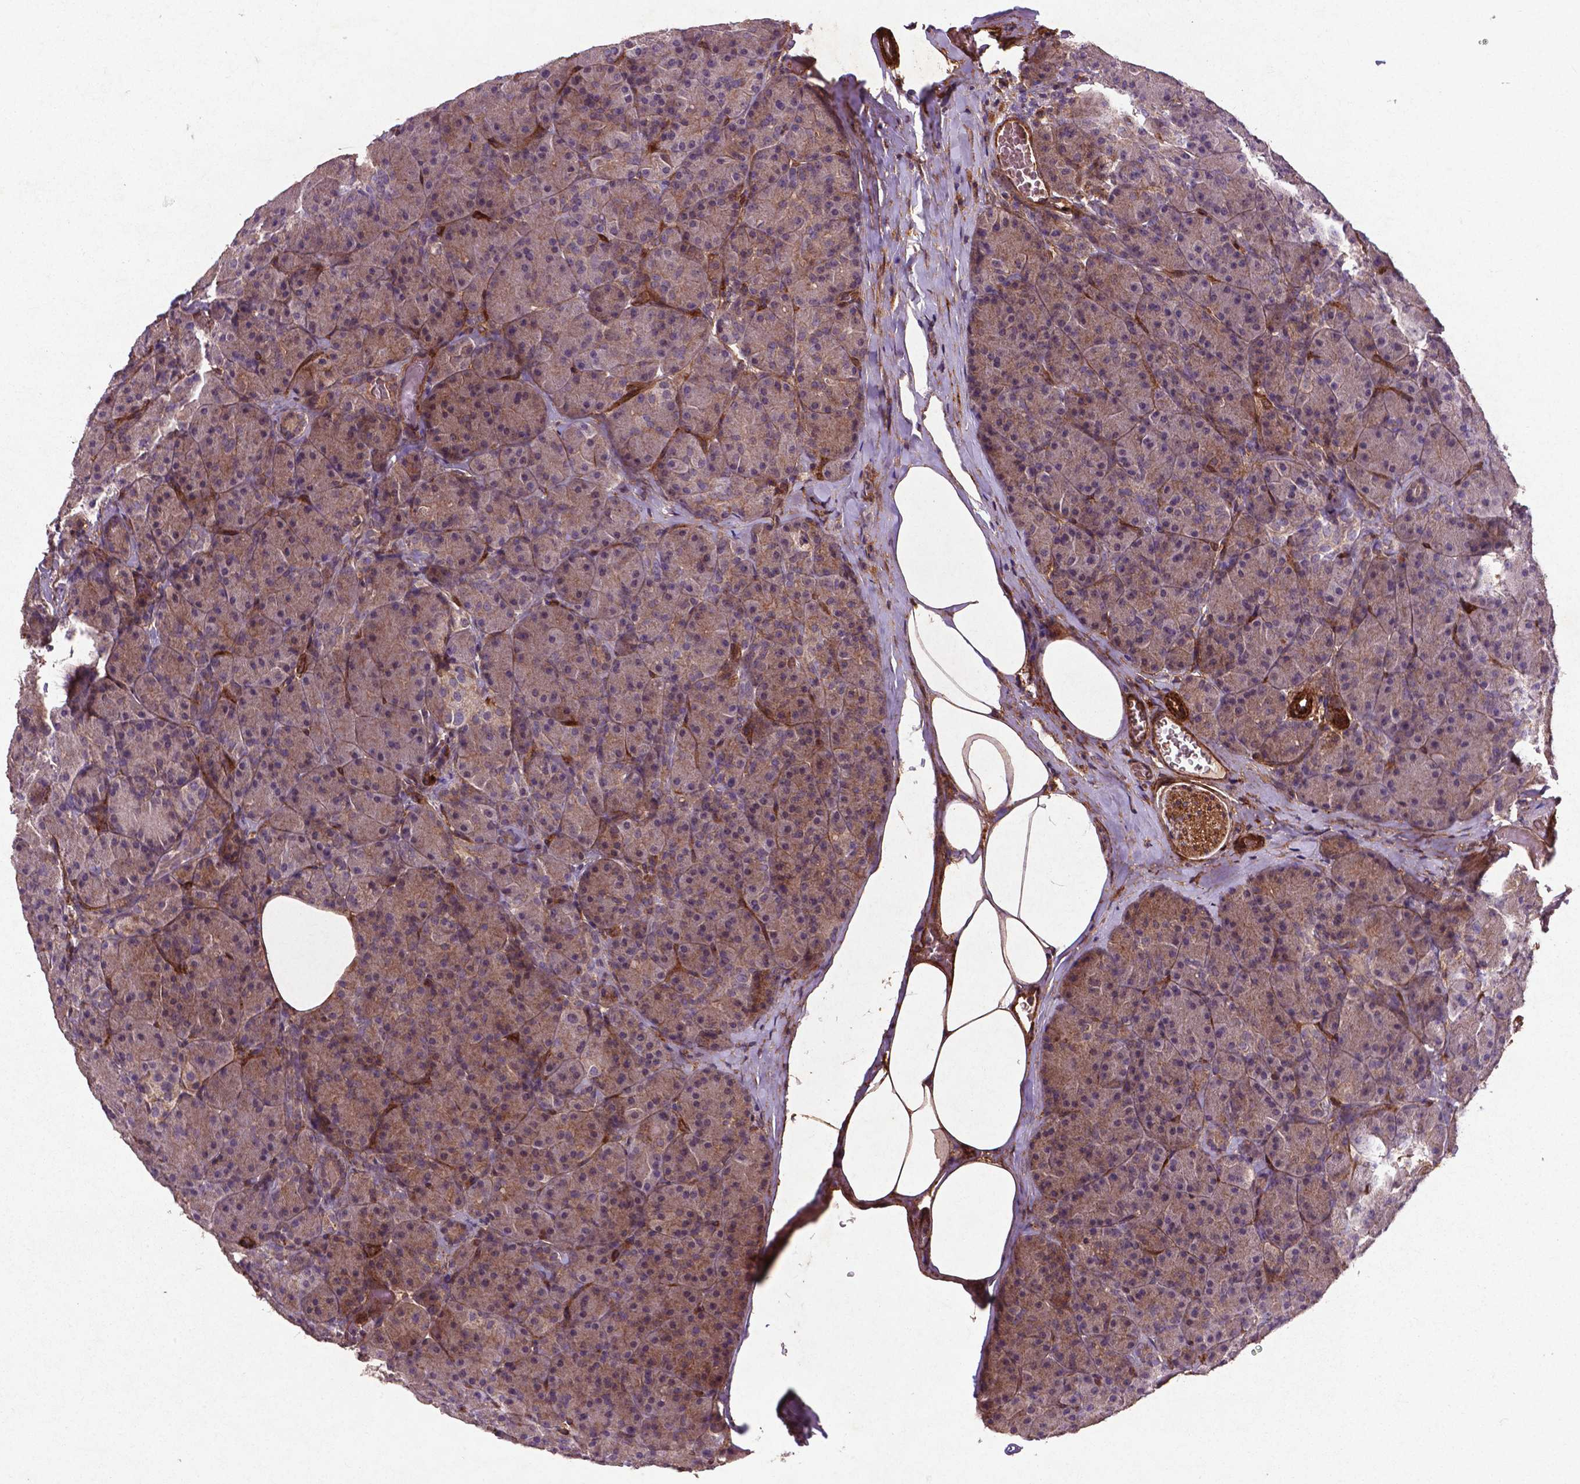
{"staining": {"intensity": "weak", "quantity": "25%-75%", "location": "cytoplasmic/membranous"}, "tissue": "pancreas", "cell_type": "Exocrine glandular cells", "image_type": "normal", "snomed": [{"axis": "morphology", "description": "Normal tissue, NOS"}, {"axis": "topography", "description": "Pancreas"}], "caption": "Protein staining of unremarkable pancreas shows weak cytoplasmic/membranous staining in approximately 25%-75% of exocrine glandular cells. Ihc stains the protein of interest in brown and the nuclei are stained blue.", "gene": "RRAS", "patient": {"sex": "male", "age": 57}}